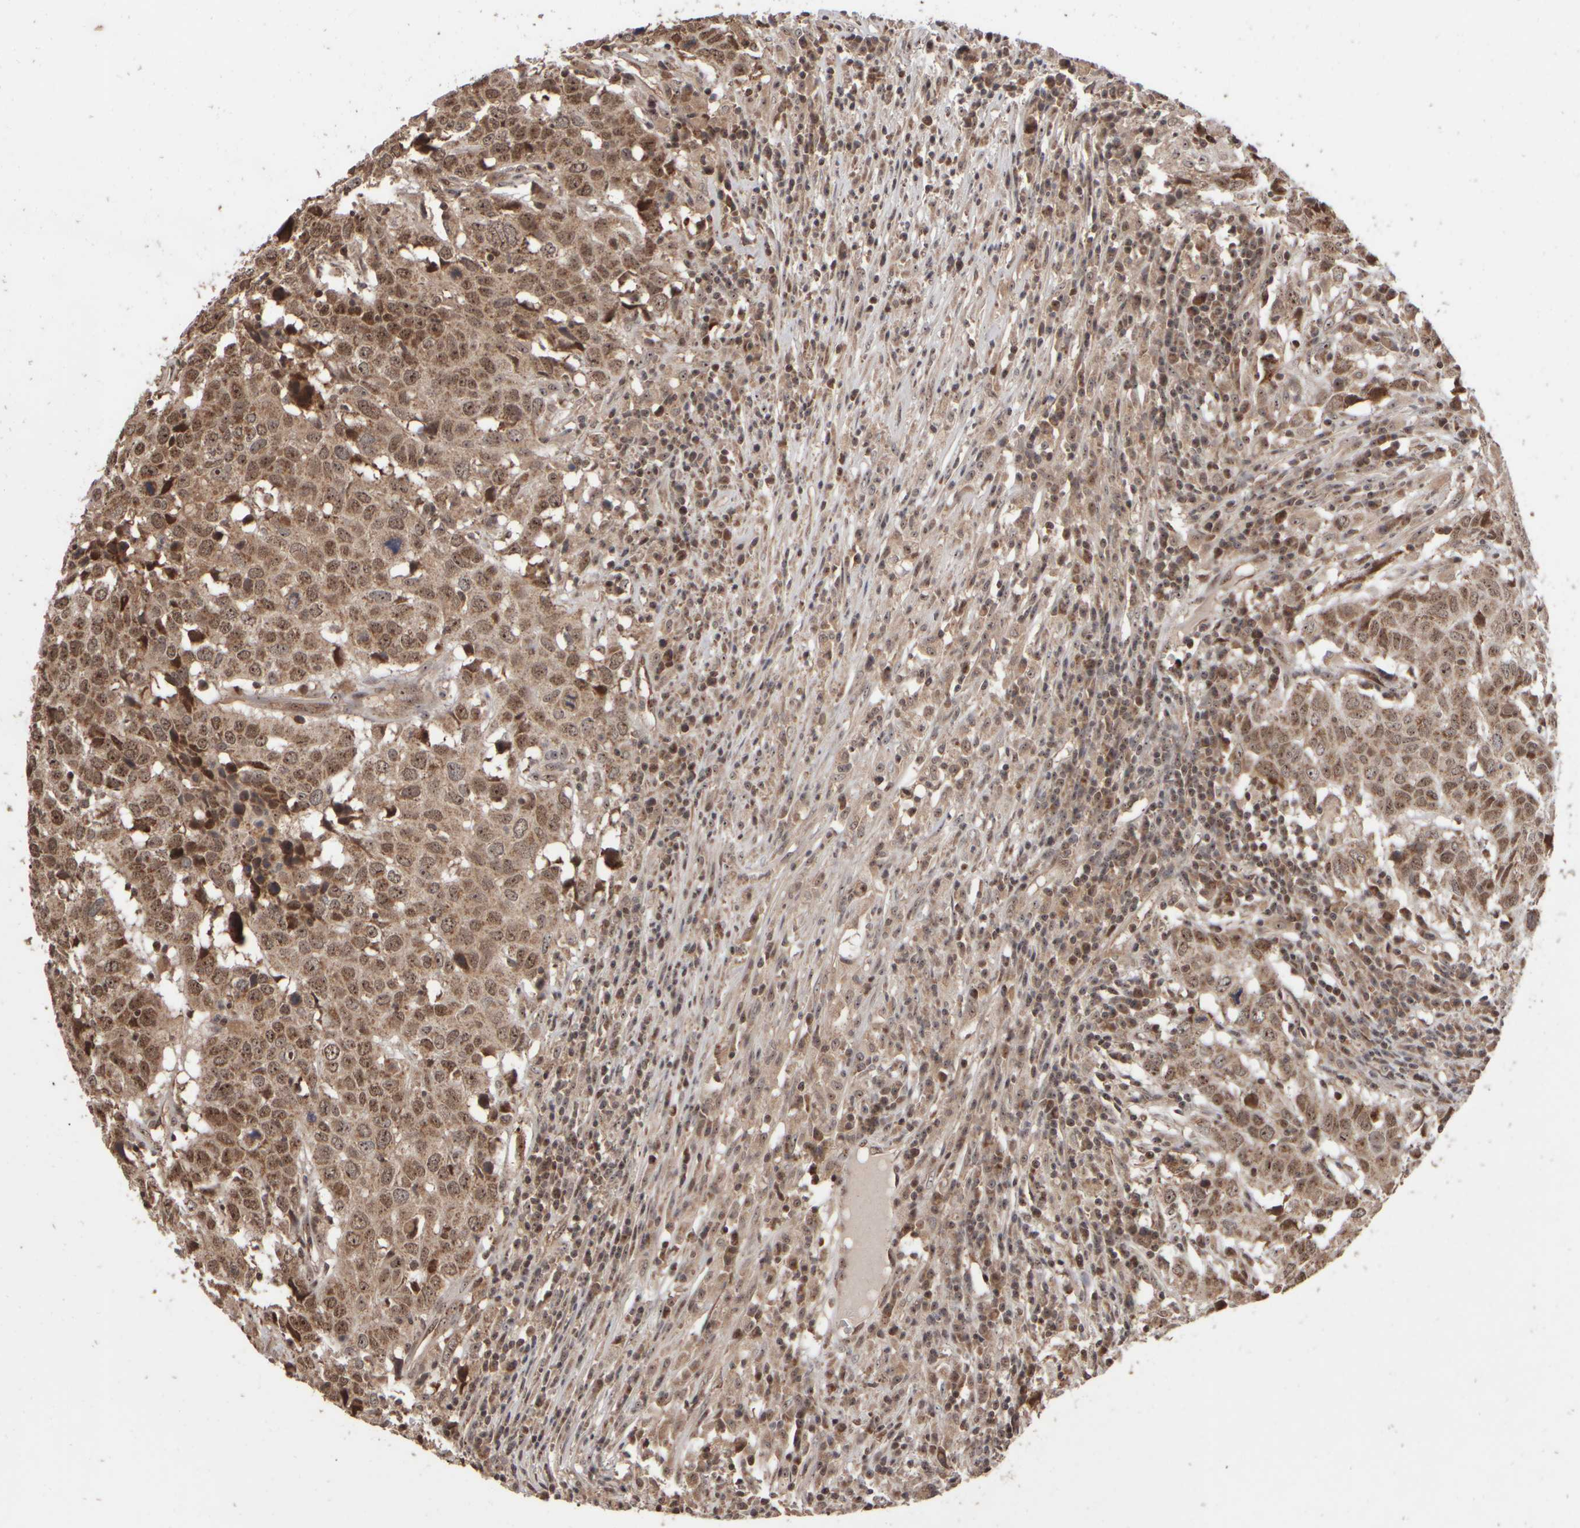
{"staining": {"intensity": "moderate", "quantity": ">75%", "location": "cytoplasmic/membranous,nuclear"}, "tissue": "head and neck cancer", "cell_type": "Tumor cells", "image_type": "cancer", "snomed": [{"axis": "morphology", "description": "Squamous cell carcinoma, NOS"}, {"axis": "topography", "description": "Head-Neck"}], "caption": "Head and neck cancer stained with a brown dye exhibits moderate cytoplasmic/membranous and nuclear positive staining in approximately >75% of tumor cells.", "gene": "ABHD11", "patient": {"sex": "male", "age": 66}}